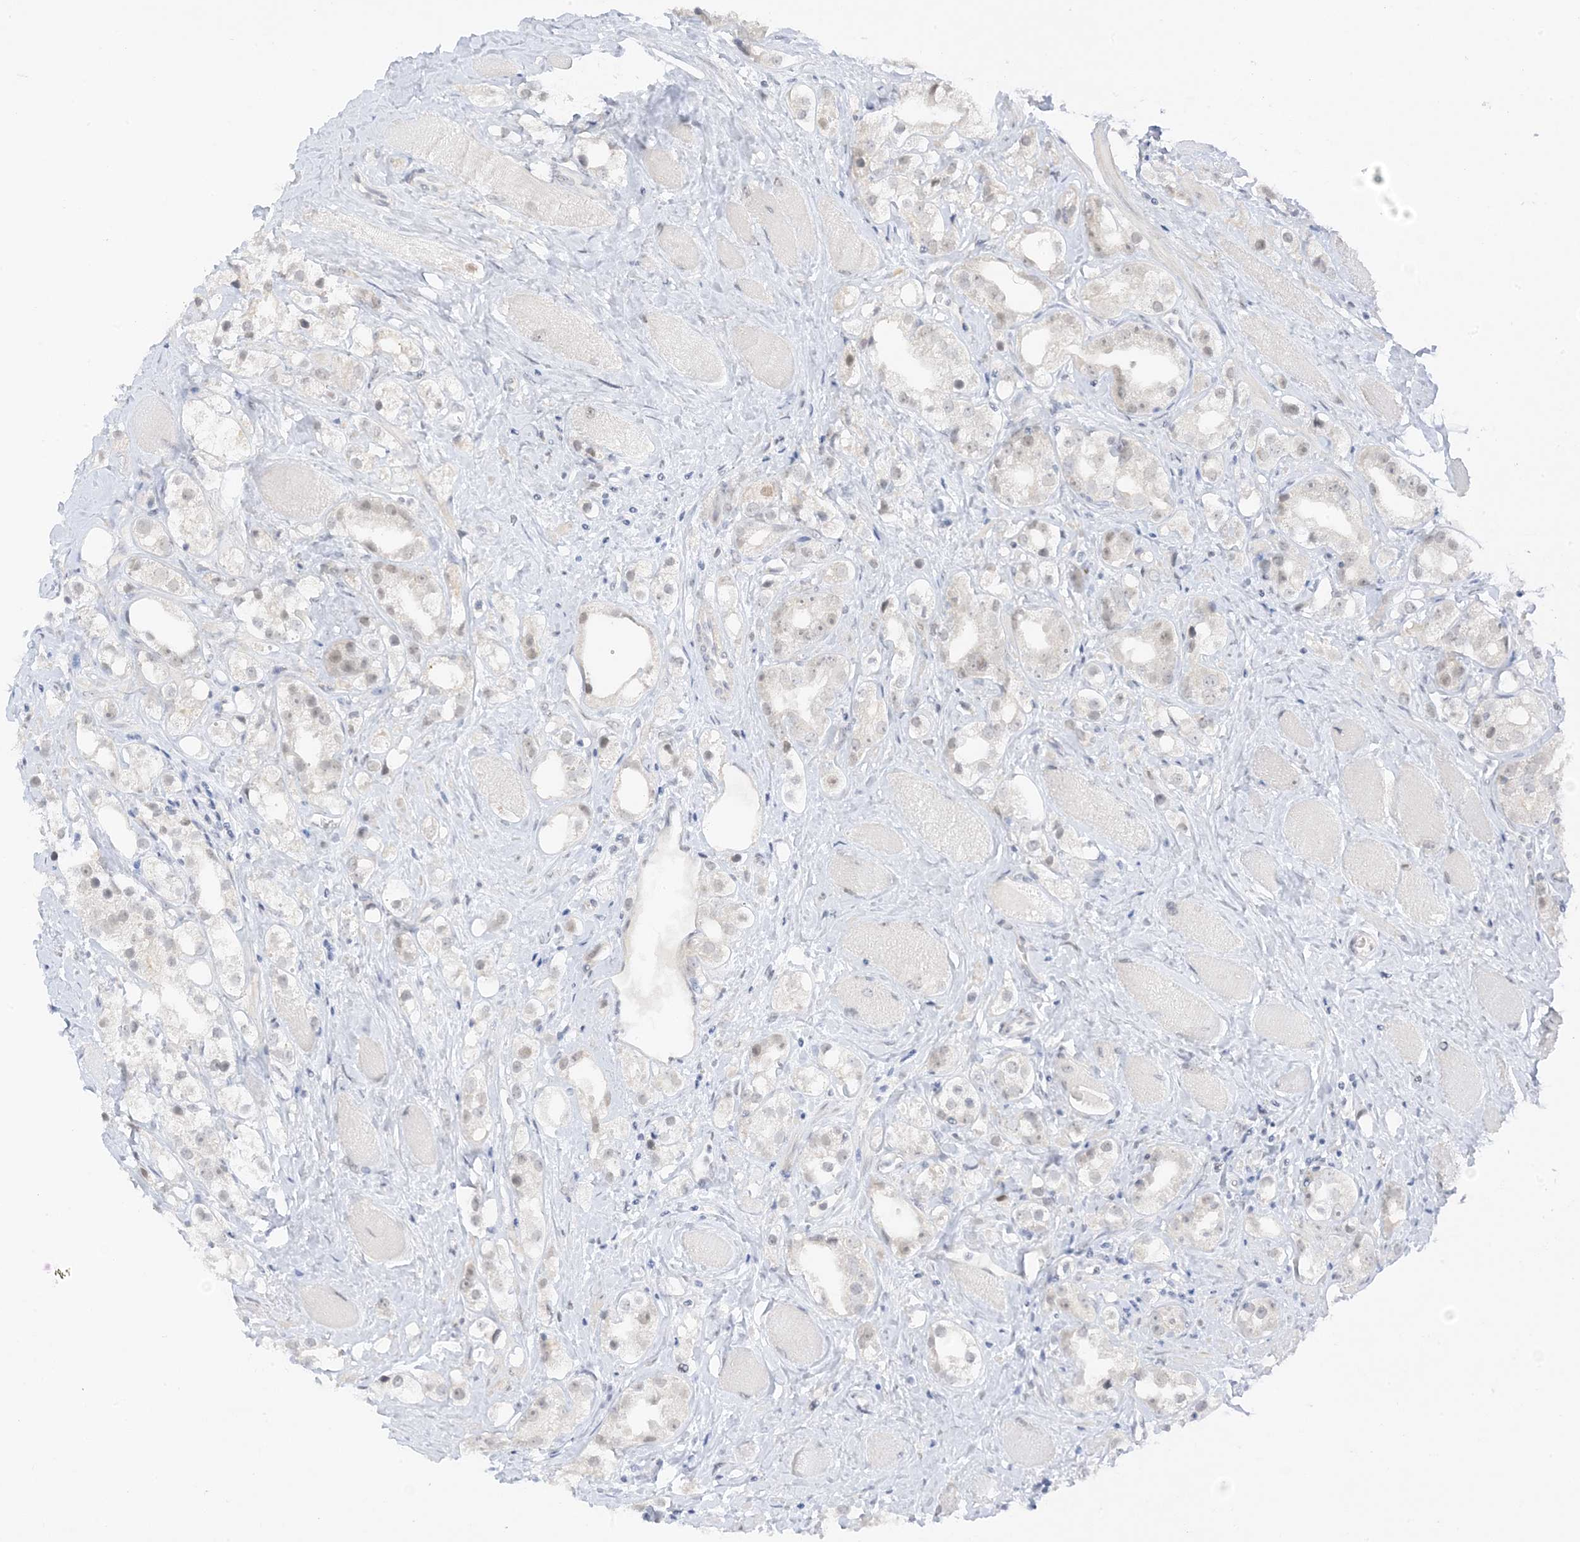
{"staining": {"intensity": "negative", "quantity": "none", "location": "none"}, "tissue": "prostate cancer", "cell_type": "Tumor cells", "image_type": "cancer", "snomed": [{"axis": "morphology", "description": "Adenocarcinoma, NOS"}, {"axis": "topography", "description": "Prostate"}], "caption": "High magnification brightfield microscopy of adenocarcinoma (prostate) stained with DAB (3,3'-diaminobenzidine) (brown) and counterstained with hematoxylin (blue): tumor cells show no significant staining.", "gene": "MSL3", "patient": {"sex": "male", "age": 79}}